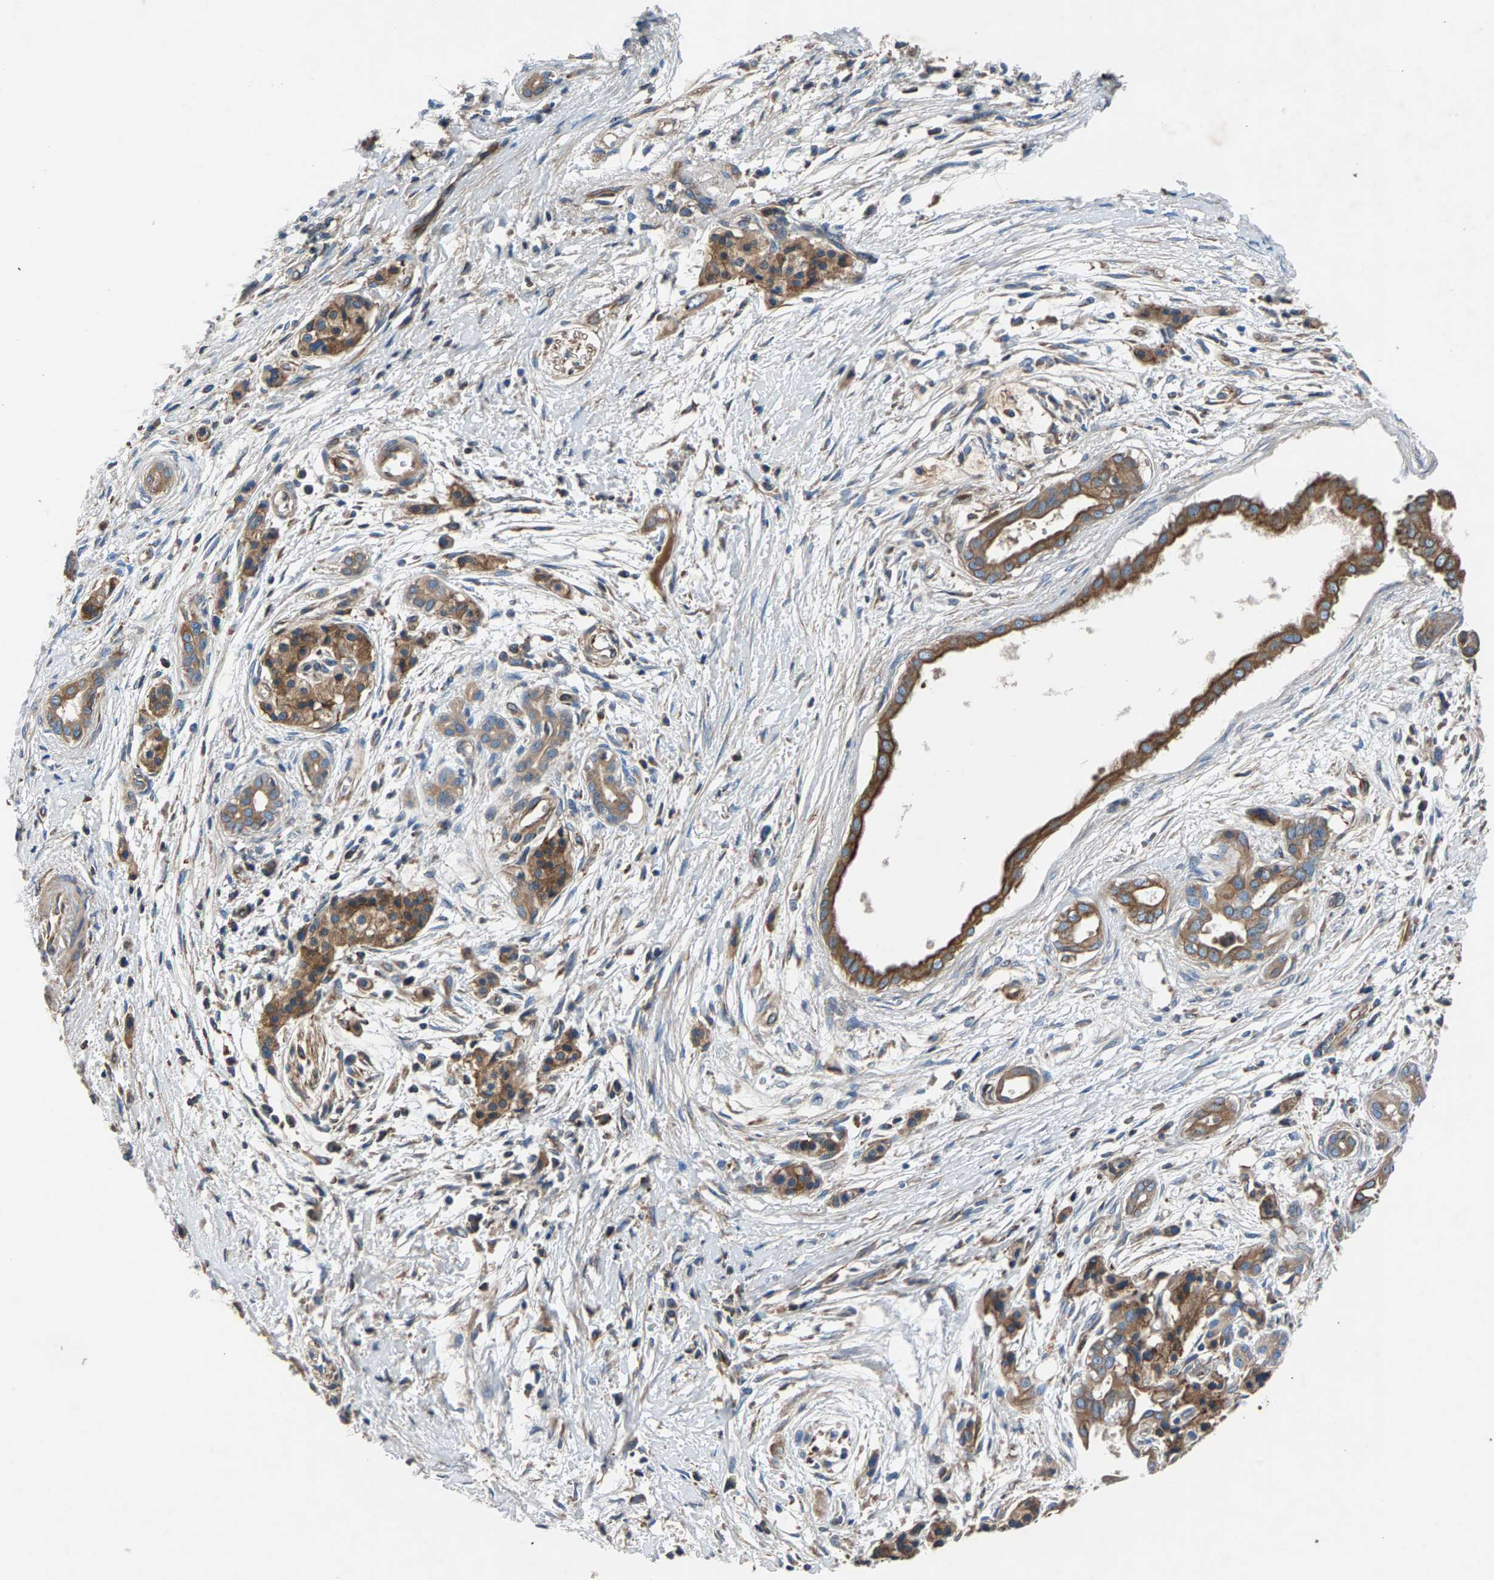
{"staining": {"intensity": "moderate", "quantity": ">75%", "location": "cytoplasmic/membranous"}, "tissue": "pancreatic cancer", "cell_type": "Tumor cells", "image_type": "cancer", "snomed": [{"axis": "morphology", "description": "Adenocarcinoma, NOS"}, {"axis": "topography", "description": "Pancreas"}], "caption": "IHC (DAB) staining of pancreatic cancer (adenocarcinoma) shows moderate cytoplasmic/membranous protein staining in approximately >75% of tumor cells. (DAB IHC, brown staining for protein, blue staining for nuclei).", "gene": "LPCAT1", "patient": {"sex": "male", "age": 59}}